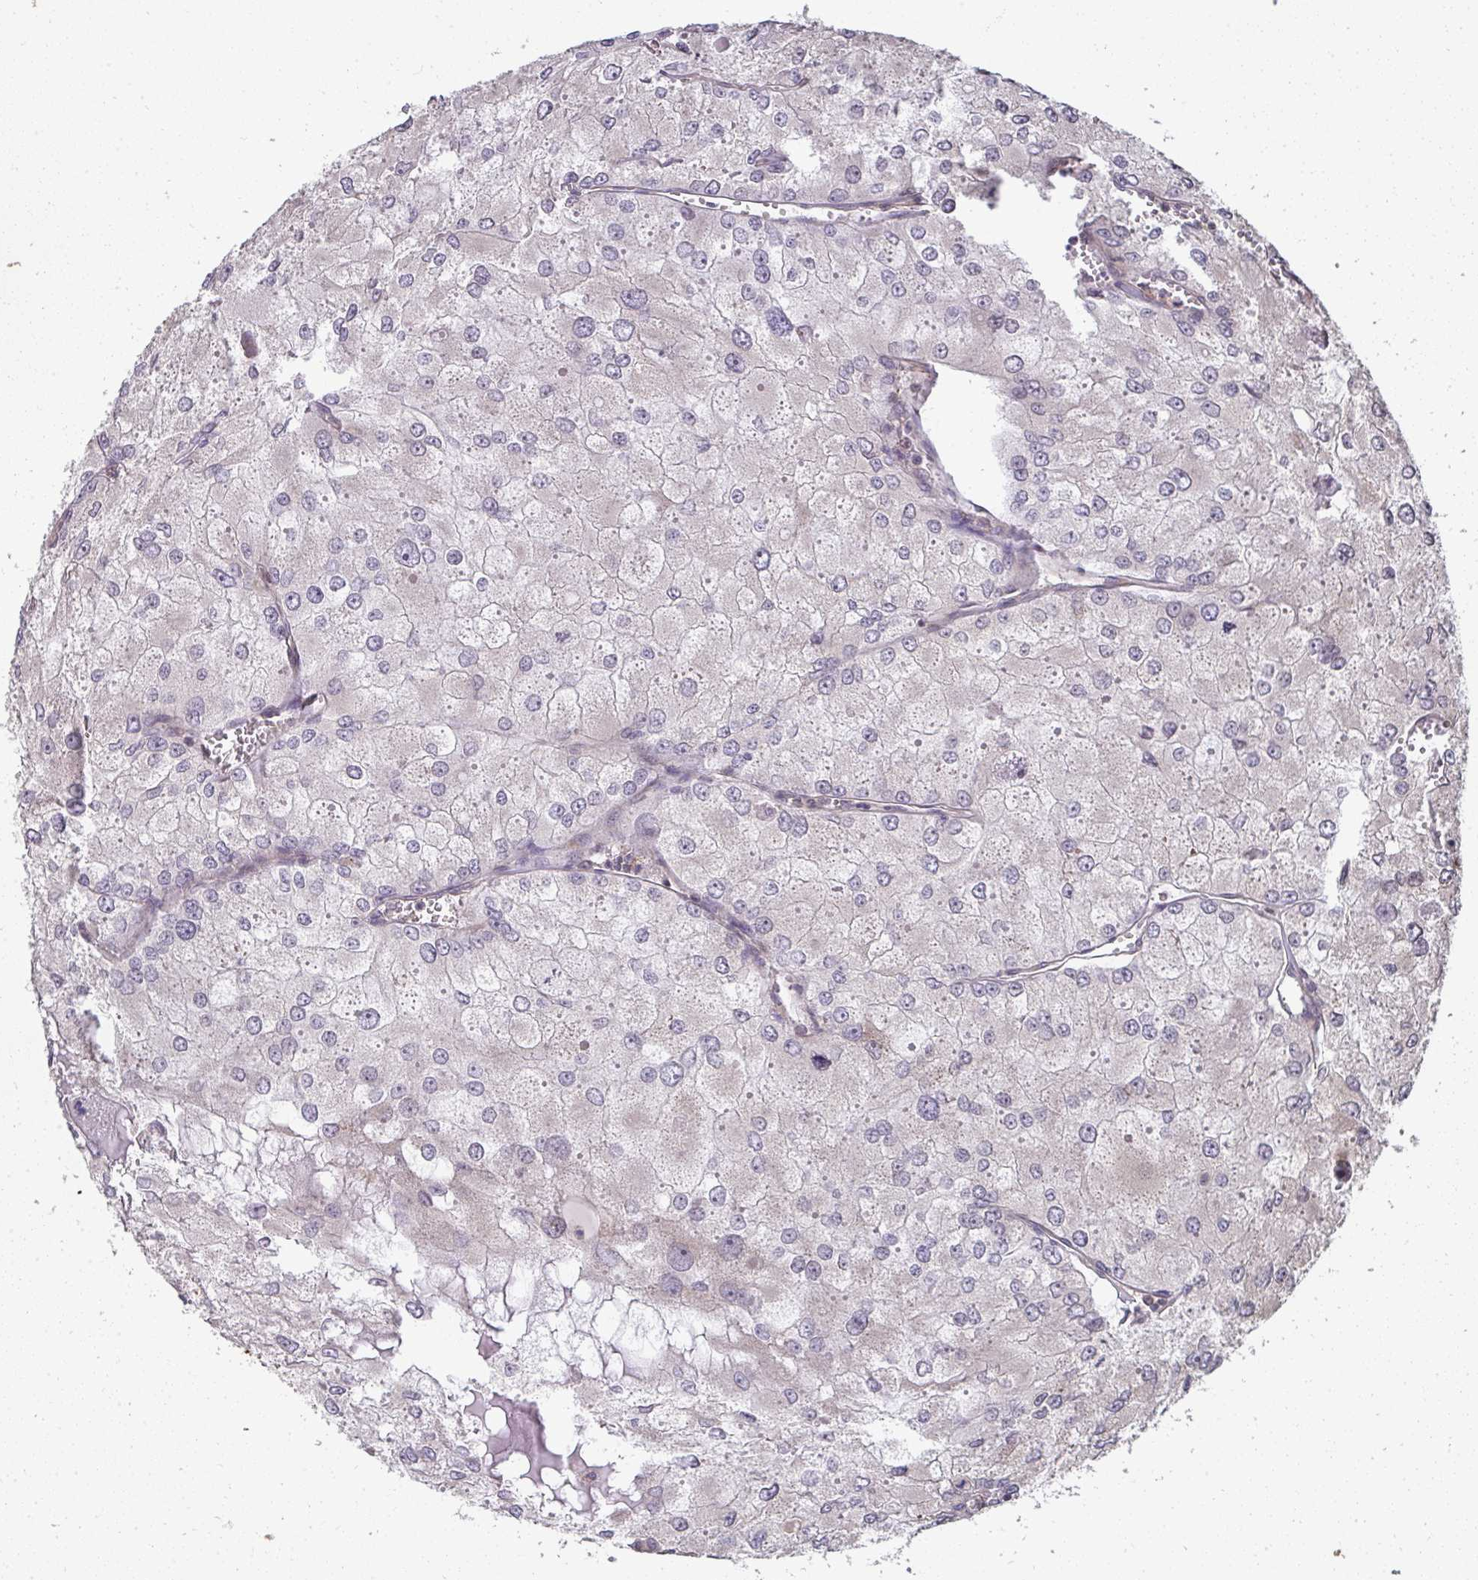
{"staining": {"intensity": "negative", "quantity": "none", "location": "none"}, "tissue": "renal cancer", "cell_type": "Tumor cells", "image_type": "cancer", "snomed": [{"axis": "morphology", "description": "Adenocarcinoma, NOS"}, {"axis": "topography", "description": "Kidney"}], "caption": "Micrograph shows no significant protein expression in tumor cells of adenocarcinoma (renal).", "gene": "ZFYVE28", "patient": {"sex": "female", "age": 70}}